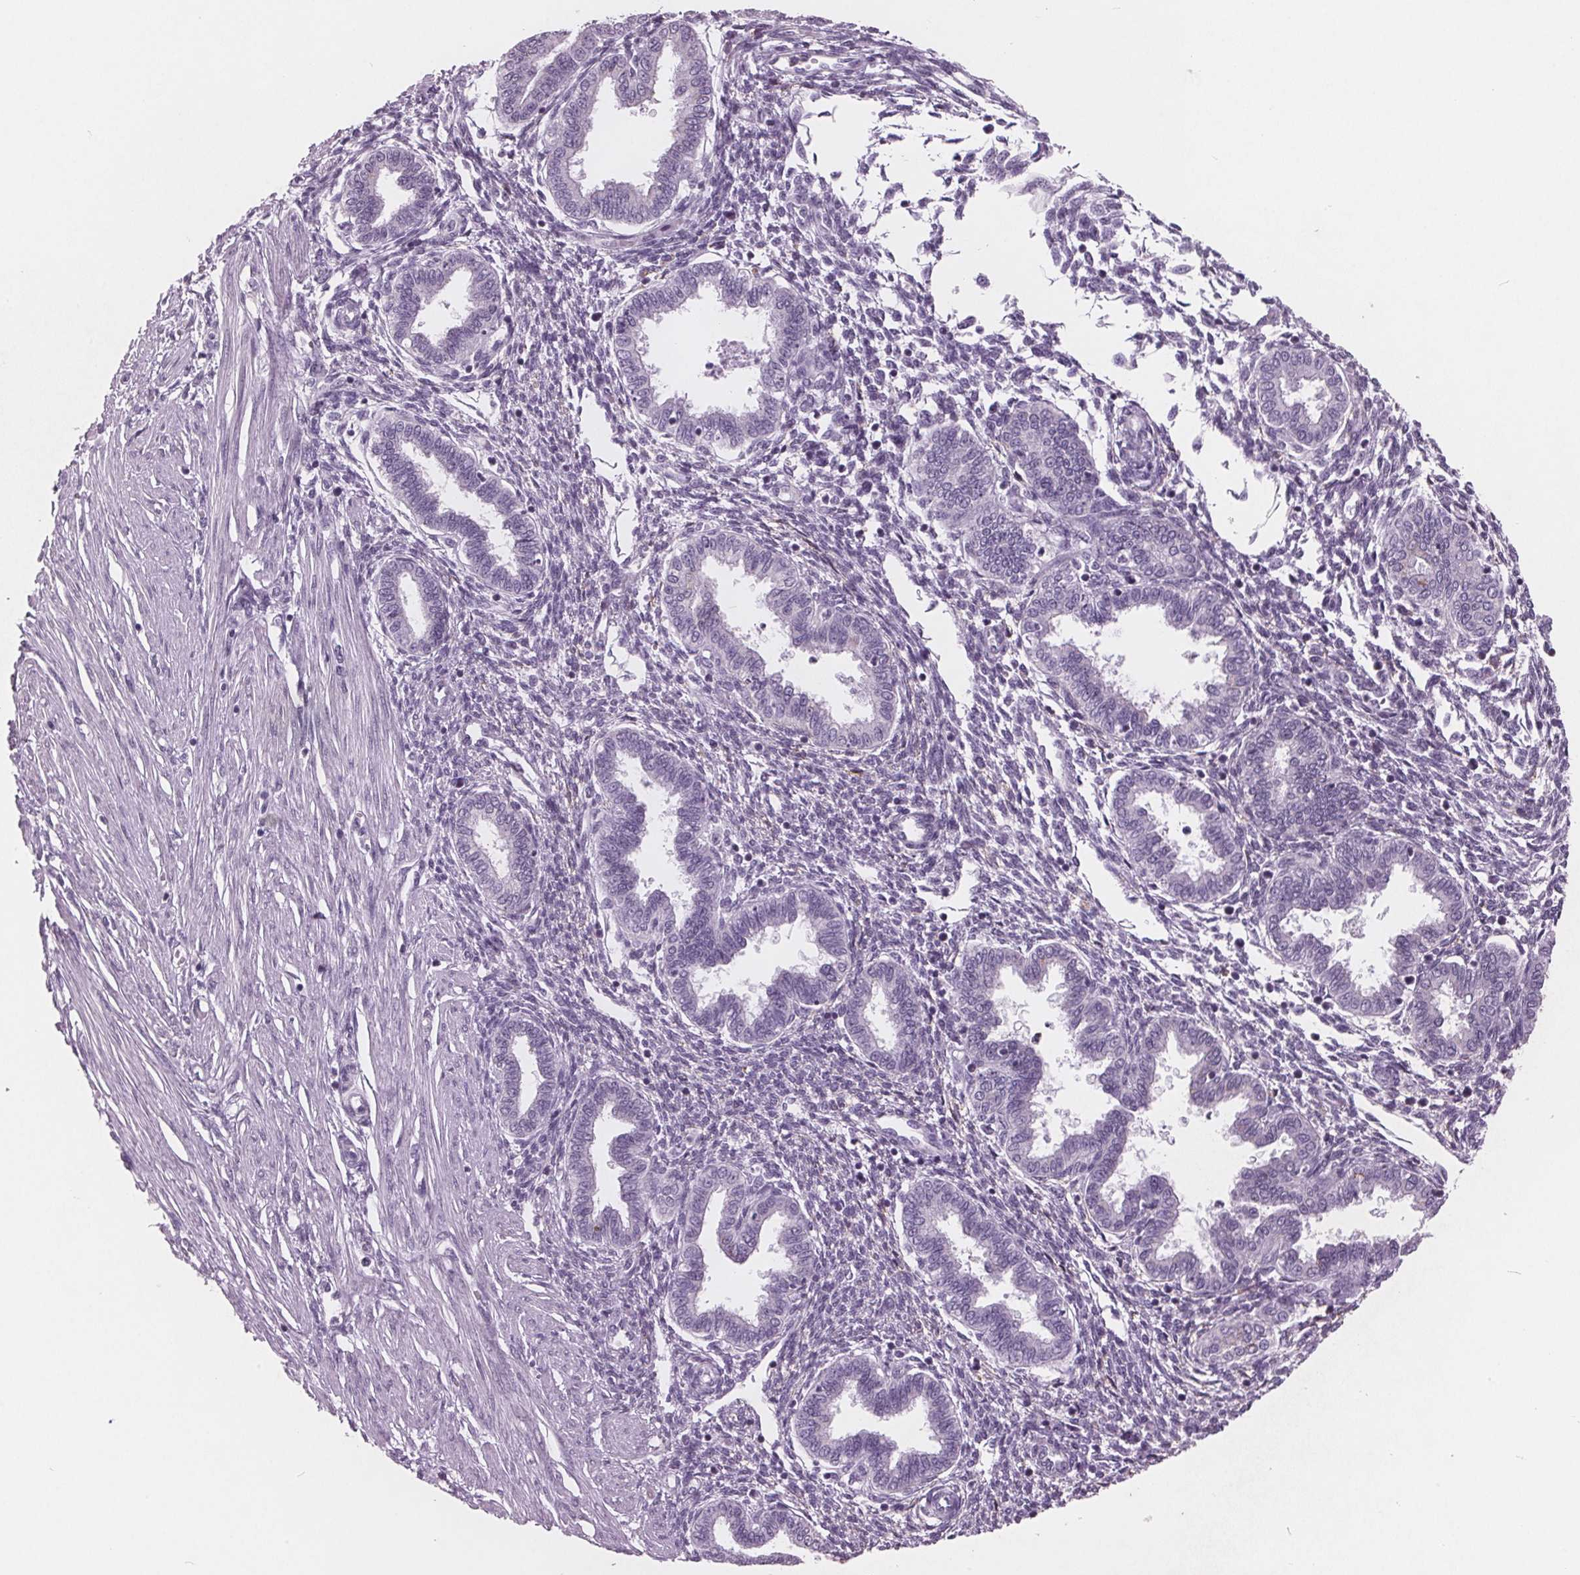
{"staining": {"intensity": "negative", "quantity": "none", "location": "none"}, "tissue": "endometrium", "cell_type": "Cells in endometrial stroma", "image_type": "normal", "snomed": [{"axis": "morphology", "description": "Normal tissue, NOS"}, {"axis": "topography", "description": "Endometrium"}], "caption": "DAB (3,3'-diaminobenzidine) immunohistochemical staining of normal human endometrium shows no significant positivity in cells in endometrial stroma.", "gene": "PTPN14", "patient": {"sex": "female", "age": 33}}